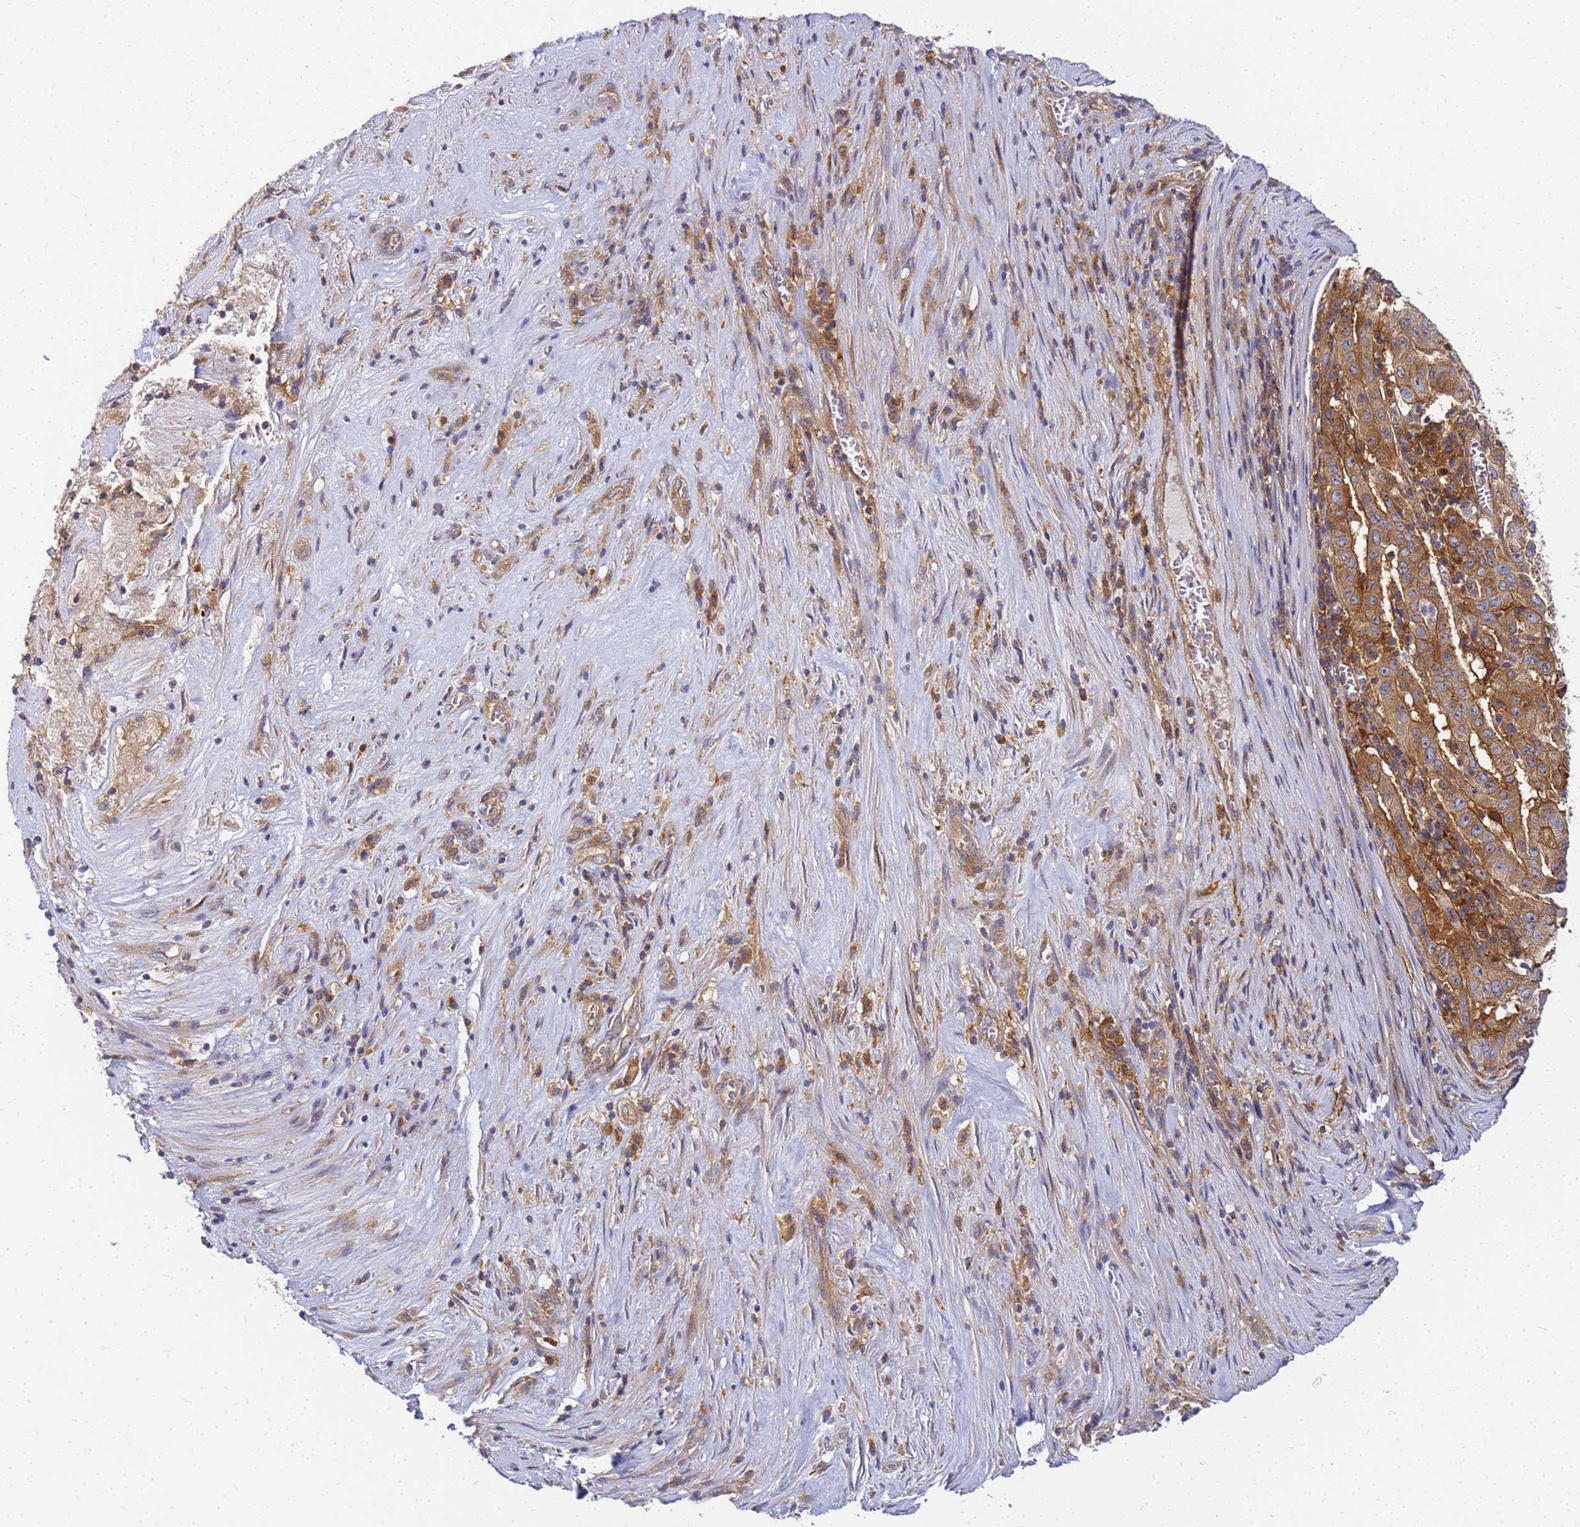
{"staining": {"intensity": "moderate", "quantity": ">75%", "location": "cytoplasmic/membranous"}, "tissue": "pancreatic cancer", "cell_type": "Tumor cells", "image_type": "cancer", "snomed": [{"axis": "morphology", "description": "Adenocarcinoma, NOS"}, {"axis": "topography", "description": "Pancreas"}], "caption": "Protein analysis of pancreatic adenocarcinoma tissue exhibits moderate cytoplasmic/membranous staining in approximately >75% of tumor cells. (DAB (3,3'-diaminobenzidine) = brown stain, brightfield microscopy at high magnification).", "gene": "CHM", "patient": {"sex": "male", "age": 63}}